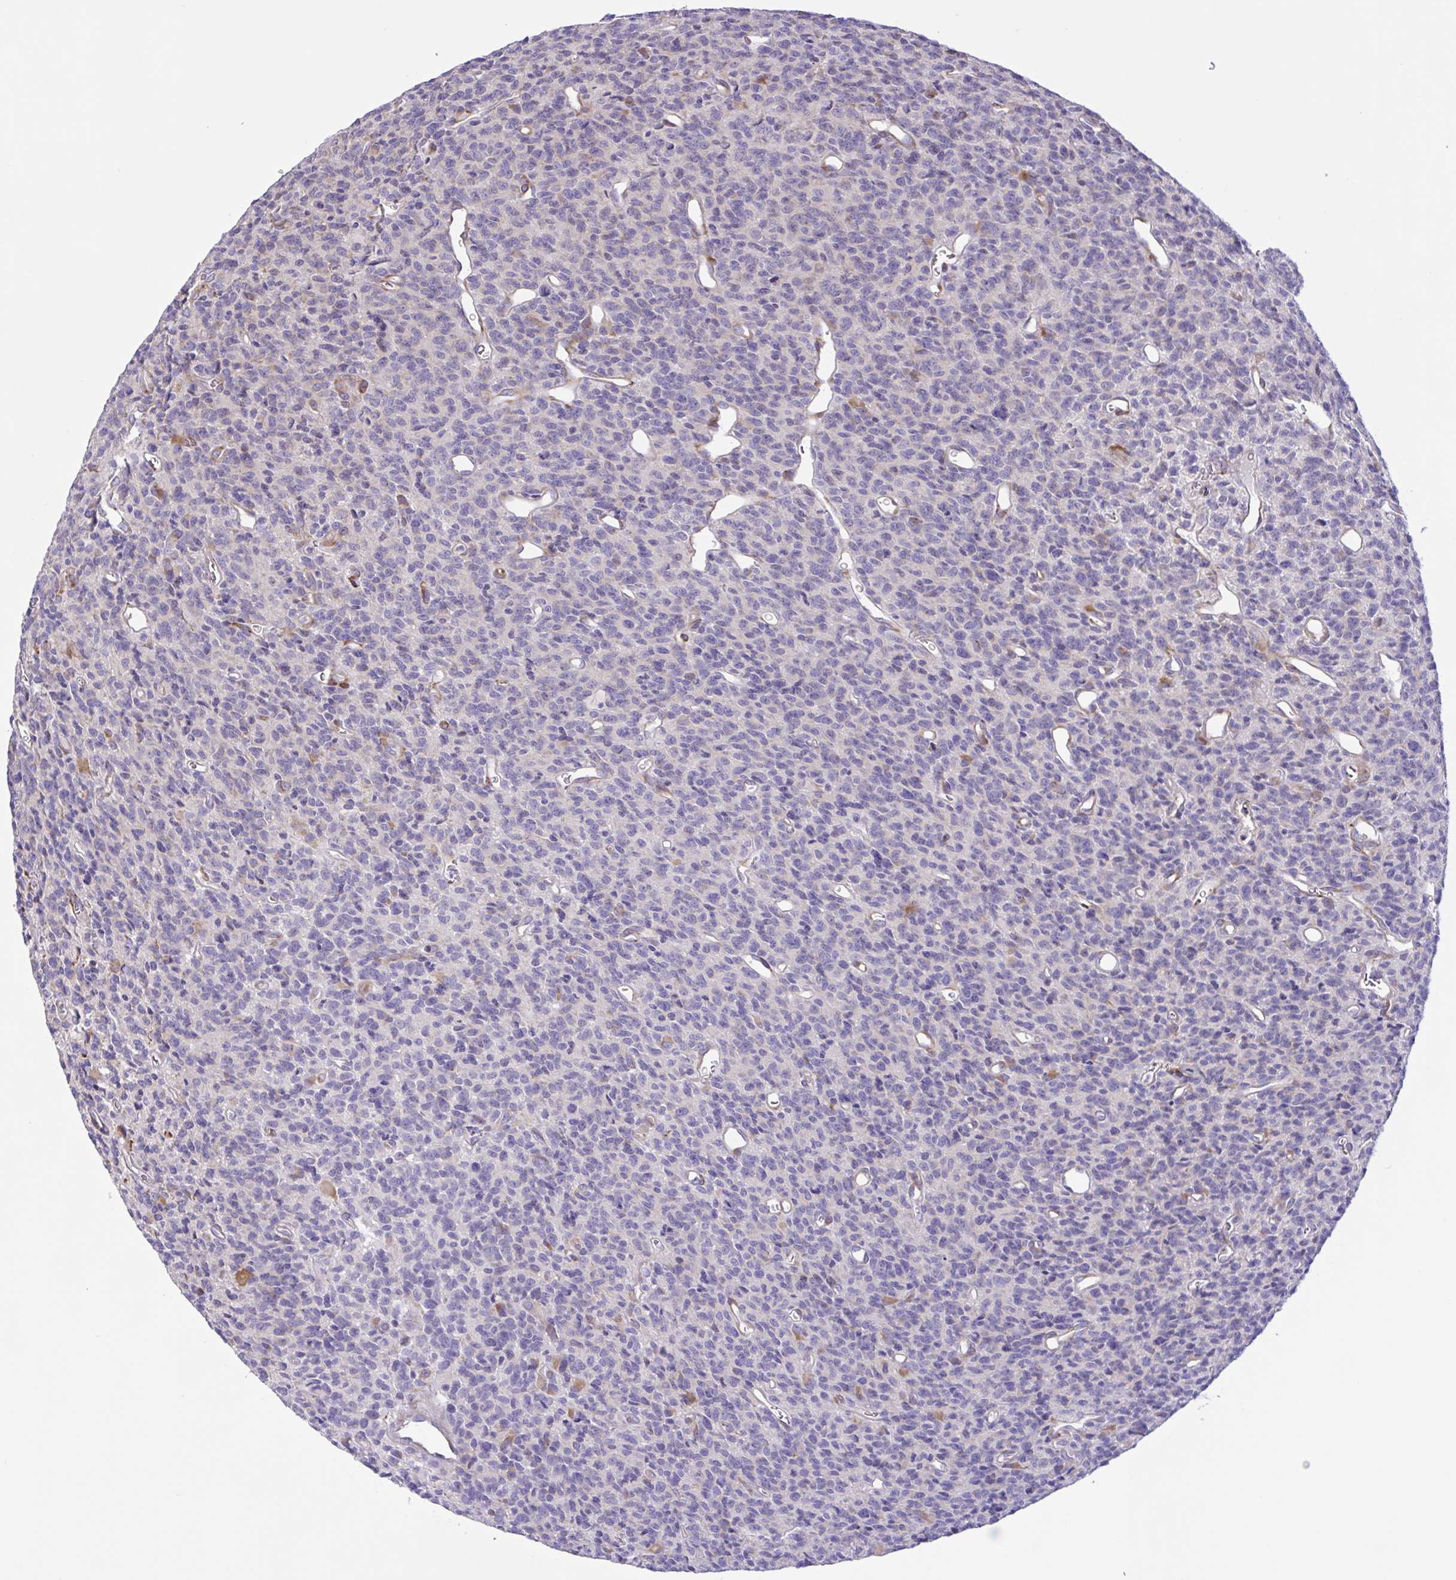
{"staining": {"intensity": "negative", "quantity": "none", "location": "none"}, "tissue": "glioma", "cell_type": "Tumor cells", "image_type": "cancer", "snomed": [{"axis": "morphology", "description": "Glioma, malignant, High grade"}, {"axis": "topography", "description": "Brain"}], "caption": "DAB immunohistochemical staining of malignant glioma (high-grade) shows no significant expression in tumor cells.", "gene": "DSC3", "patient": {"sex": "male", "age": 76}}